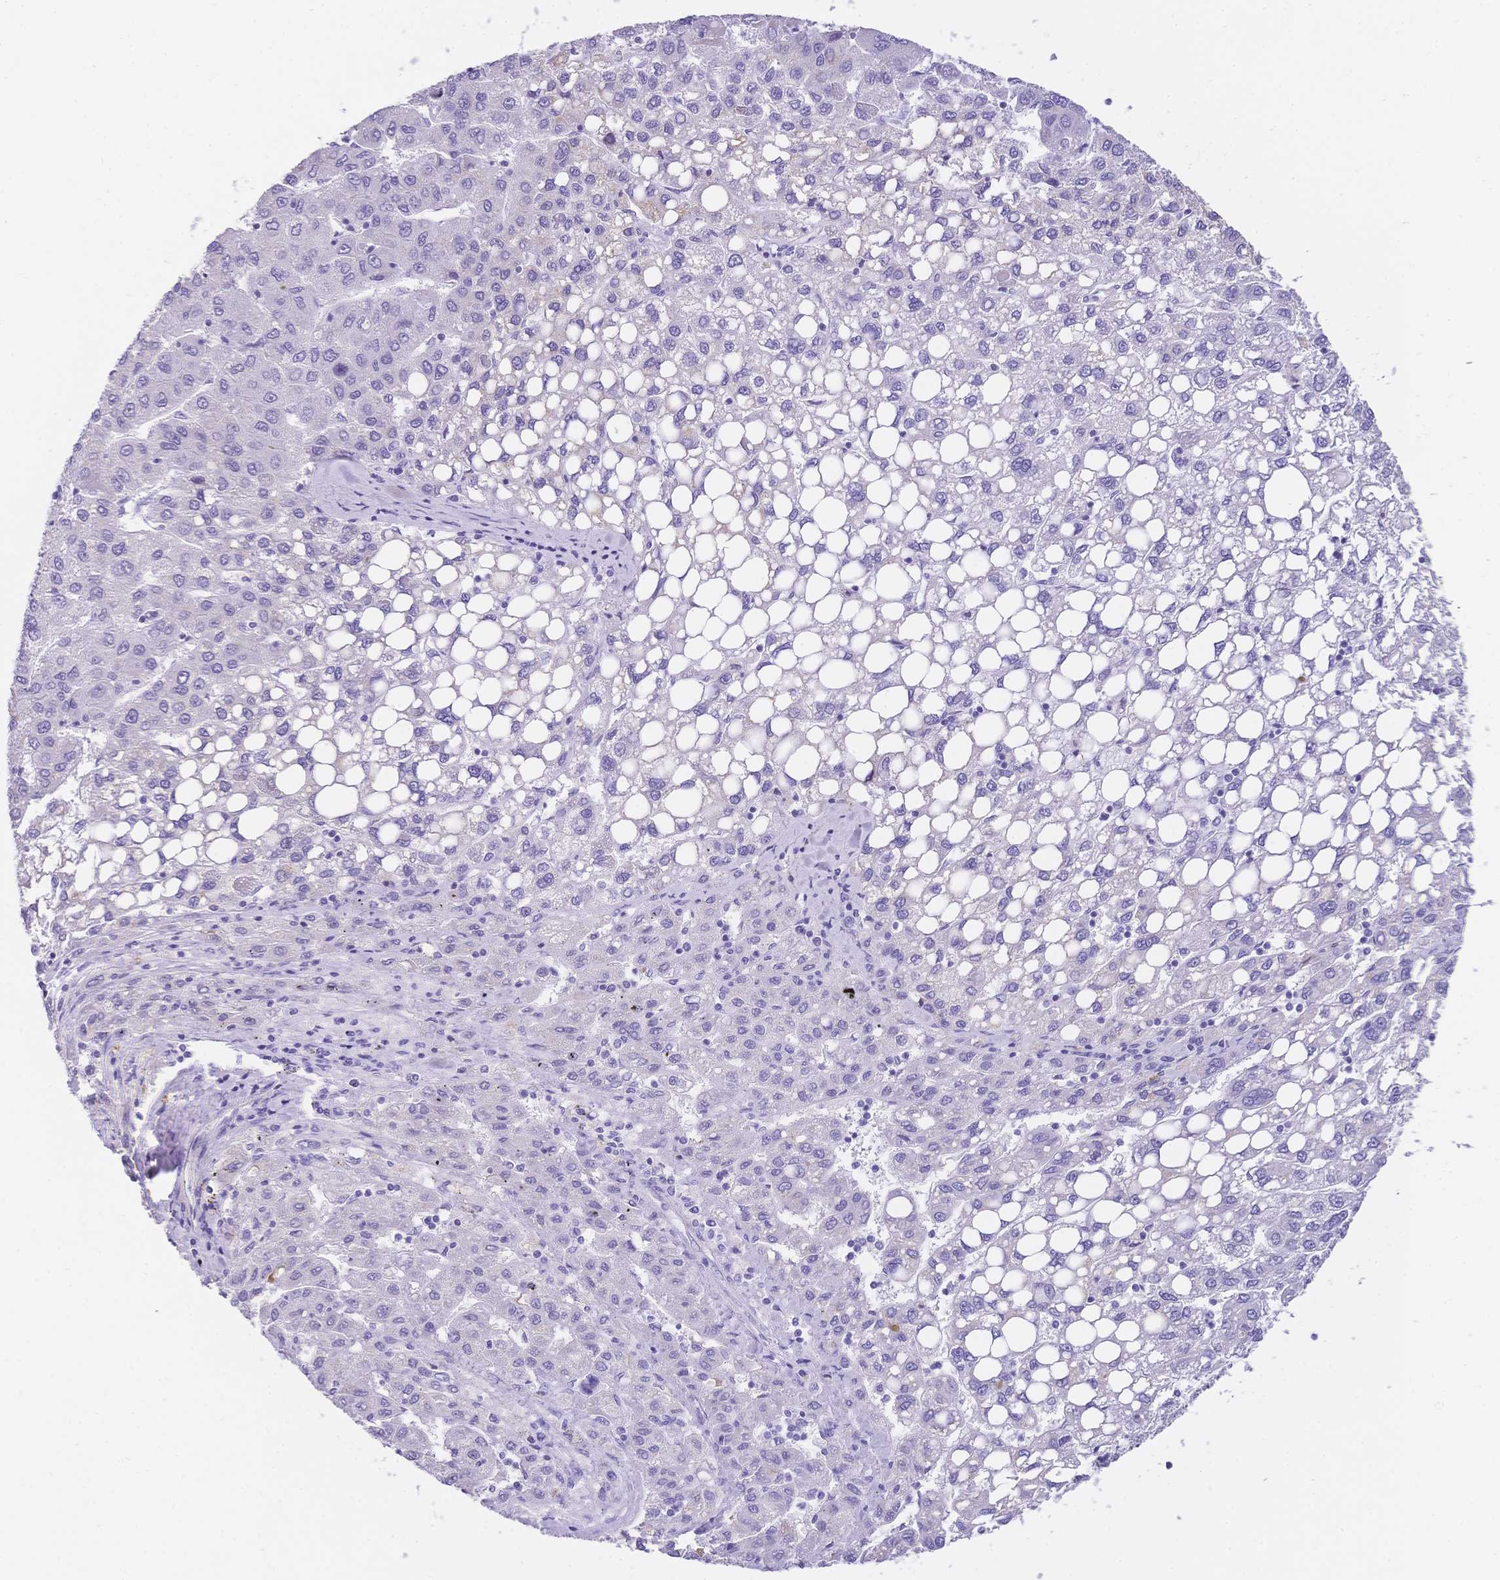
{"staining": {"intensity": "negative", "quantity": "none", "location": "none"}, "tissue": "liver cancer", "cell_type": "Tumor cells", "image_type": "cancer", "snomed": [{"axis": "morphology", "description": "Carcinoma, Hepatocellular, NOS"}, {"axis": "topography", "description": "Liver"}], "caption": "Protein analysis of liver hepatocellular carcinoma exhibits no significant staining in tumor cells.", "gene": "MUC21", "patient": {"sex": "female", "age": 82}}